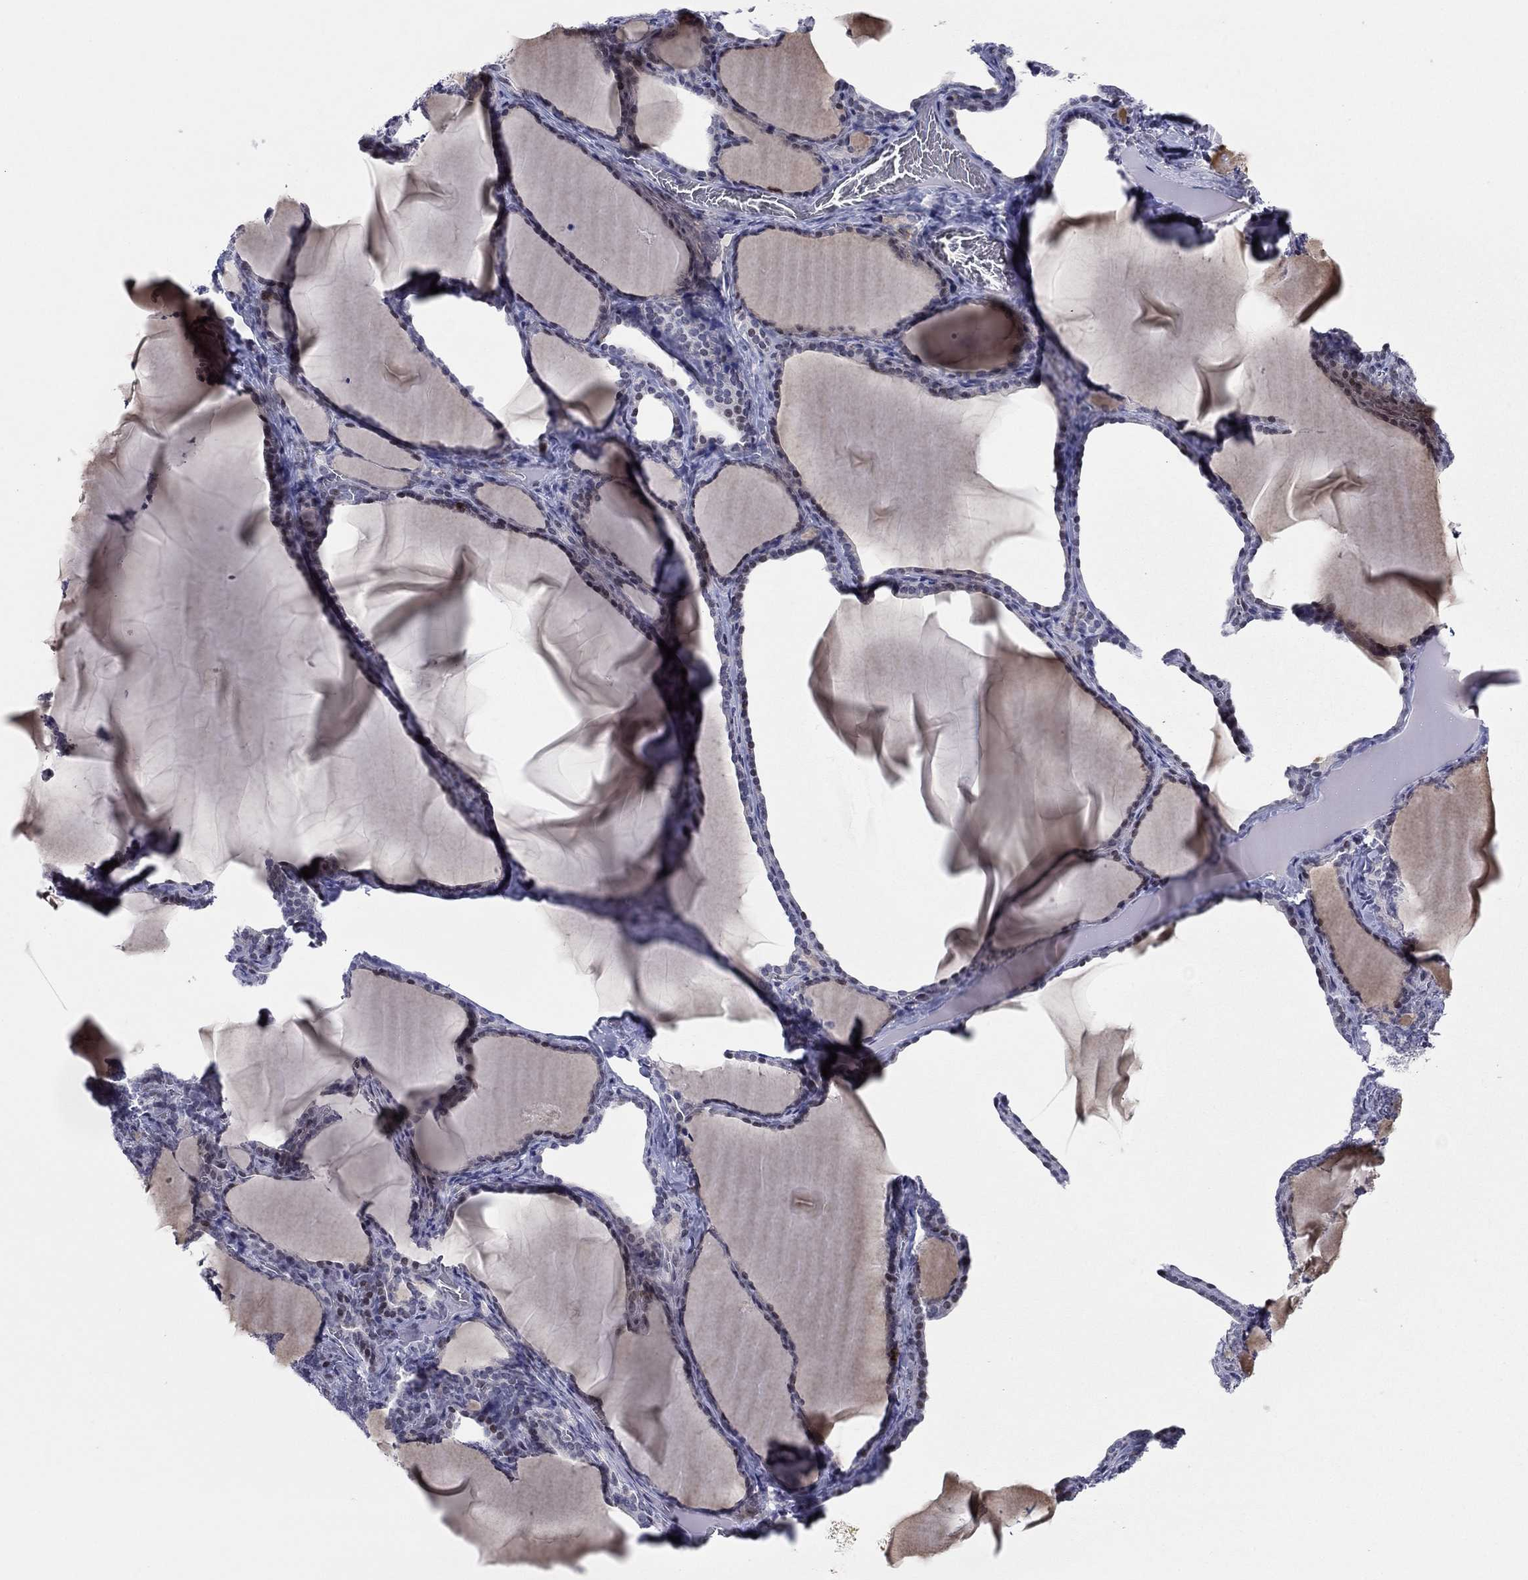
{"staining": {"intensity": "negative", "quantity": "none", "location": "none"}, "tissue": "thyroid gland", "cell_type": "Glandular cells", "image_type": "normal", "snomed": [{"axis": "morphology", "description": "Normal tissue, NOS"}, {"axis": "morphology", "description": "Hyperplasia, NOS"}, {"axis": "topography", "description": "Thyroid gland"}], "caption": "IHC micrograph of benign thyroid gland: human thyroid gland stained with DAB displays no significant protein staining in glandular cells.", "gene": "ITGAE", "patient": {"sex": "female", "age": 27}}